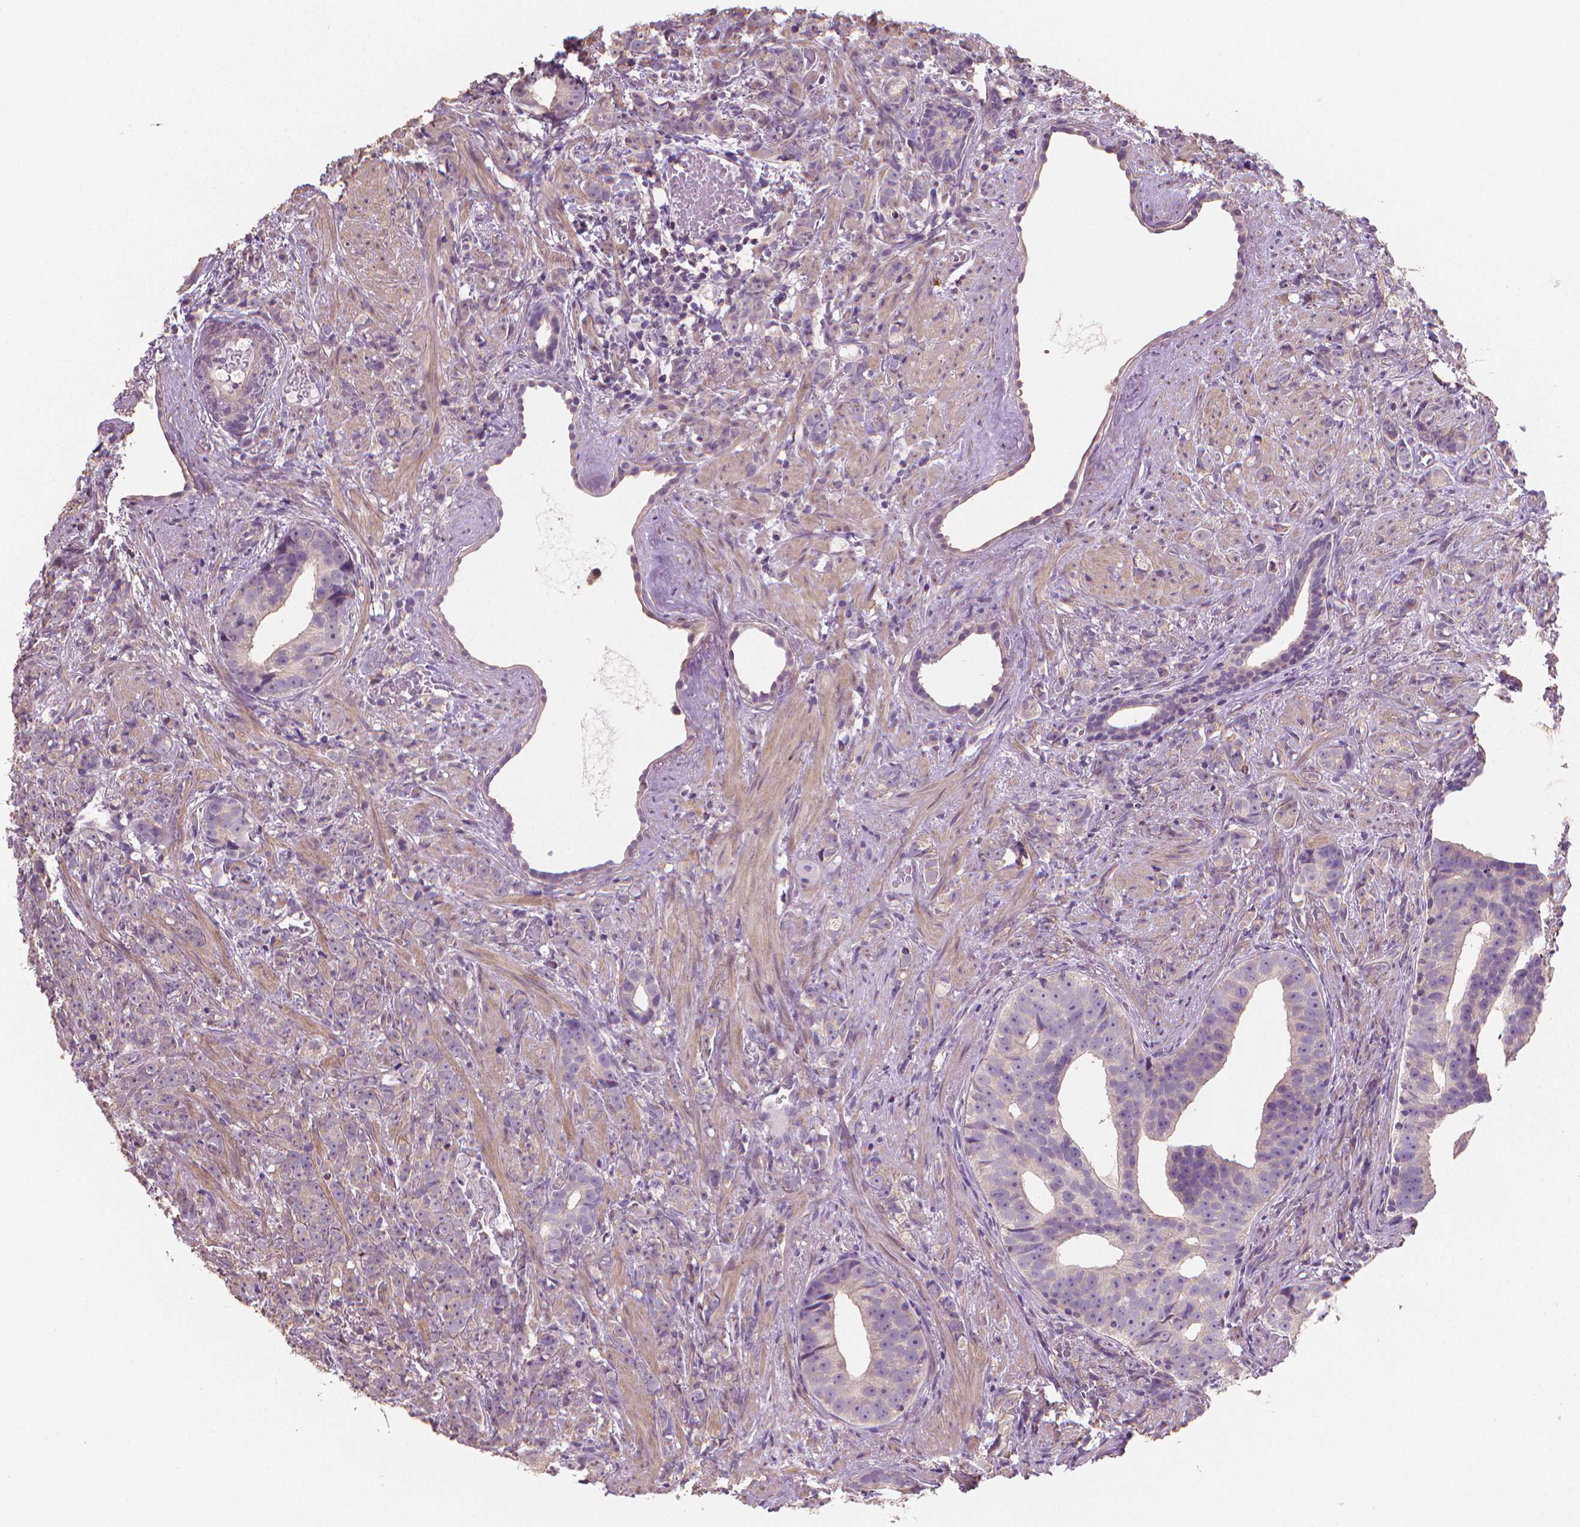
{"staining": {"intensity": "negative", "quantity": "none", "location": "none"}, "tissue": "prostate cancer", "cell_type": "Tumor cells", "image_type": "cancer", "snomed": [{"axis": "morphology", "description": "Adenocarcinoma, High grade"}, {"axis": "topography", "description": "Prostate"}], "caption": "This is an immunohistochemistry image of human prostate cancer (adenocarcinoma (high-grade)). There is no positivity in tumor cells.", "gene": "CATIP", "patient": {"sex": "male", "age": 81}}